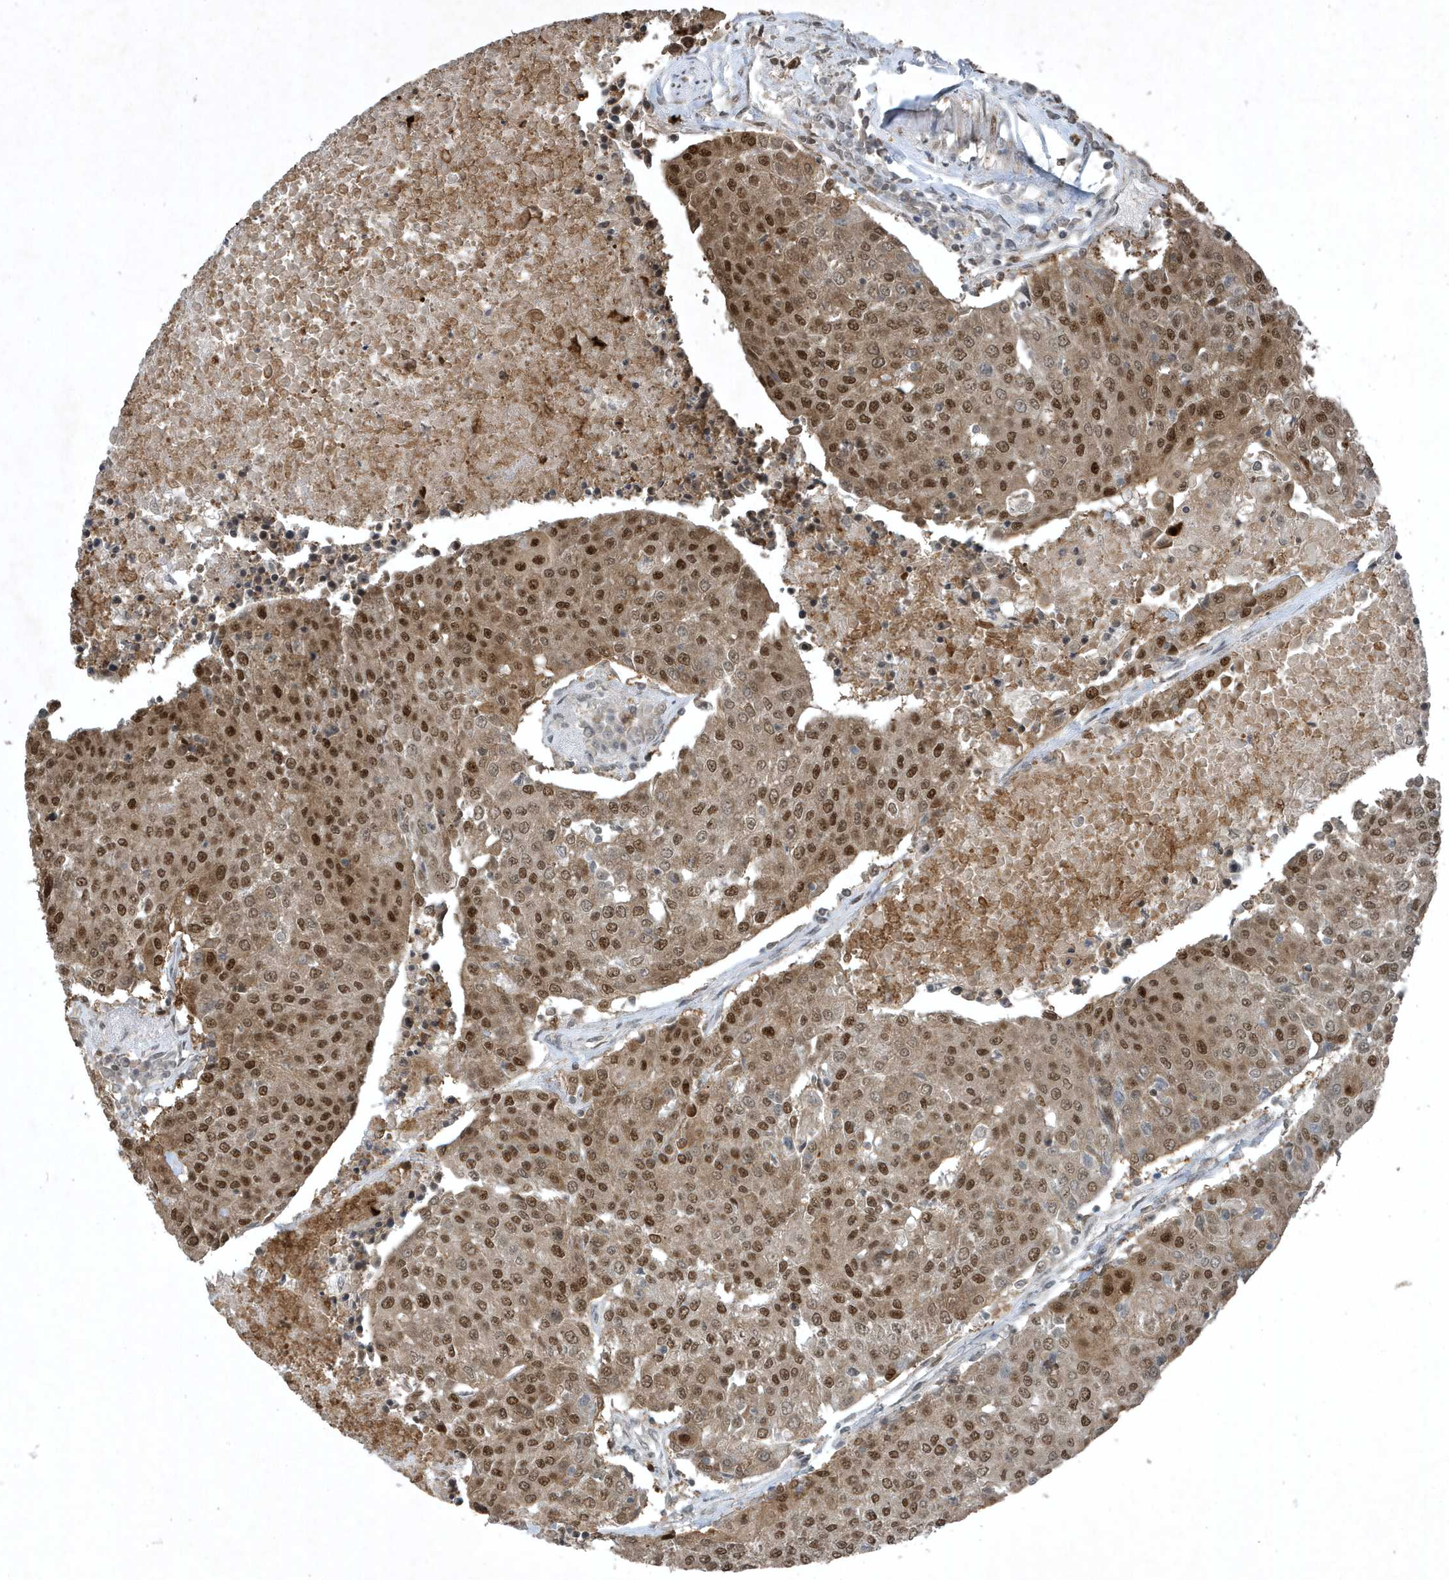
{"staining": {"intensity": "moderate", "quantity": ">75%", "location": "cytoplasmic/membranous,nuclear"}, "tissue": "urothelial cancer", "cell_type": "Tumor cells", "image_type": "cancer", "snomed": [{"axis": "morphology", "description": "Urothelial carcinoma, High grade"}, {"axis": "topography", "description": "Urinary bladder"}], "caption": "A photomicrograph showing moderate cytoplasmic/membranous and nuclear positivity in approximately >75% of tumor cells in urothelial cancer, as visualized by brown immunohistochemical staining.", "gene": "HSPA1A", "patient": {"sex": "female", "age": 85}}